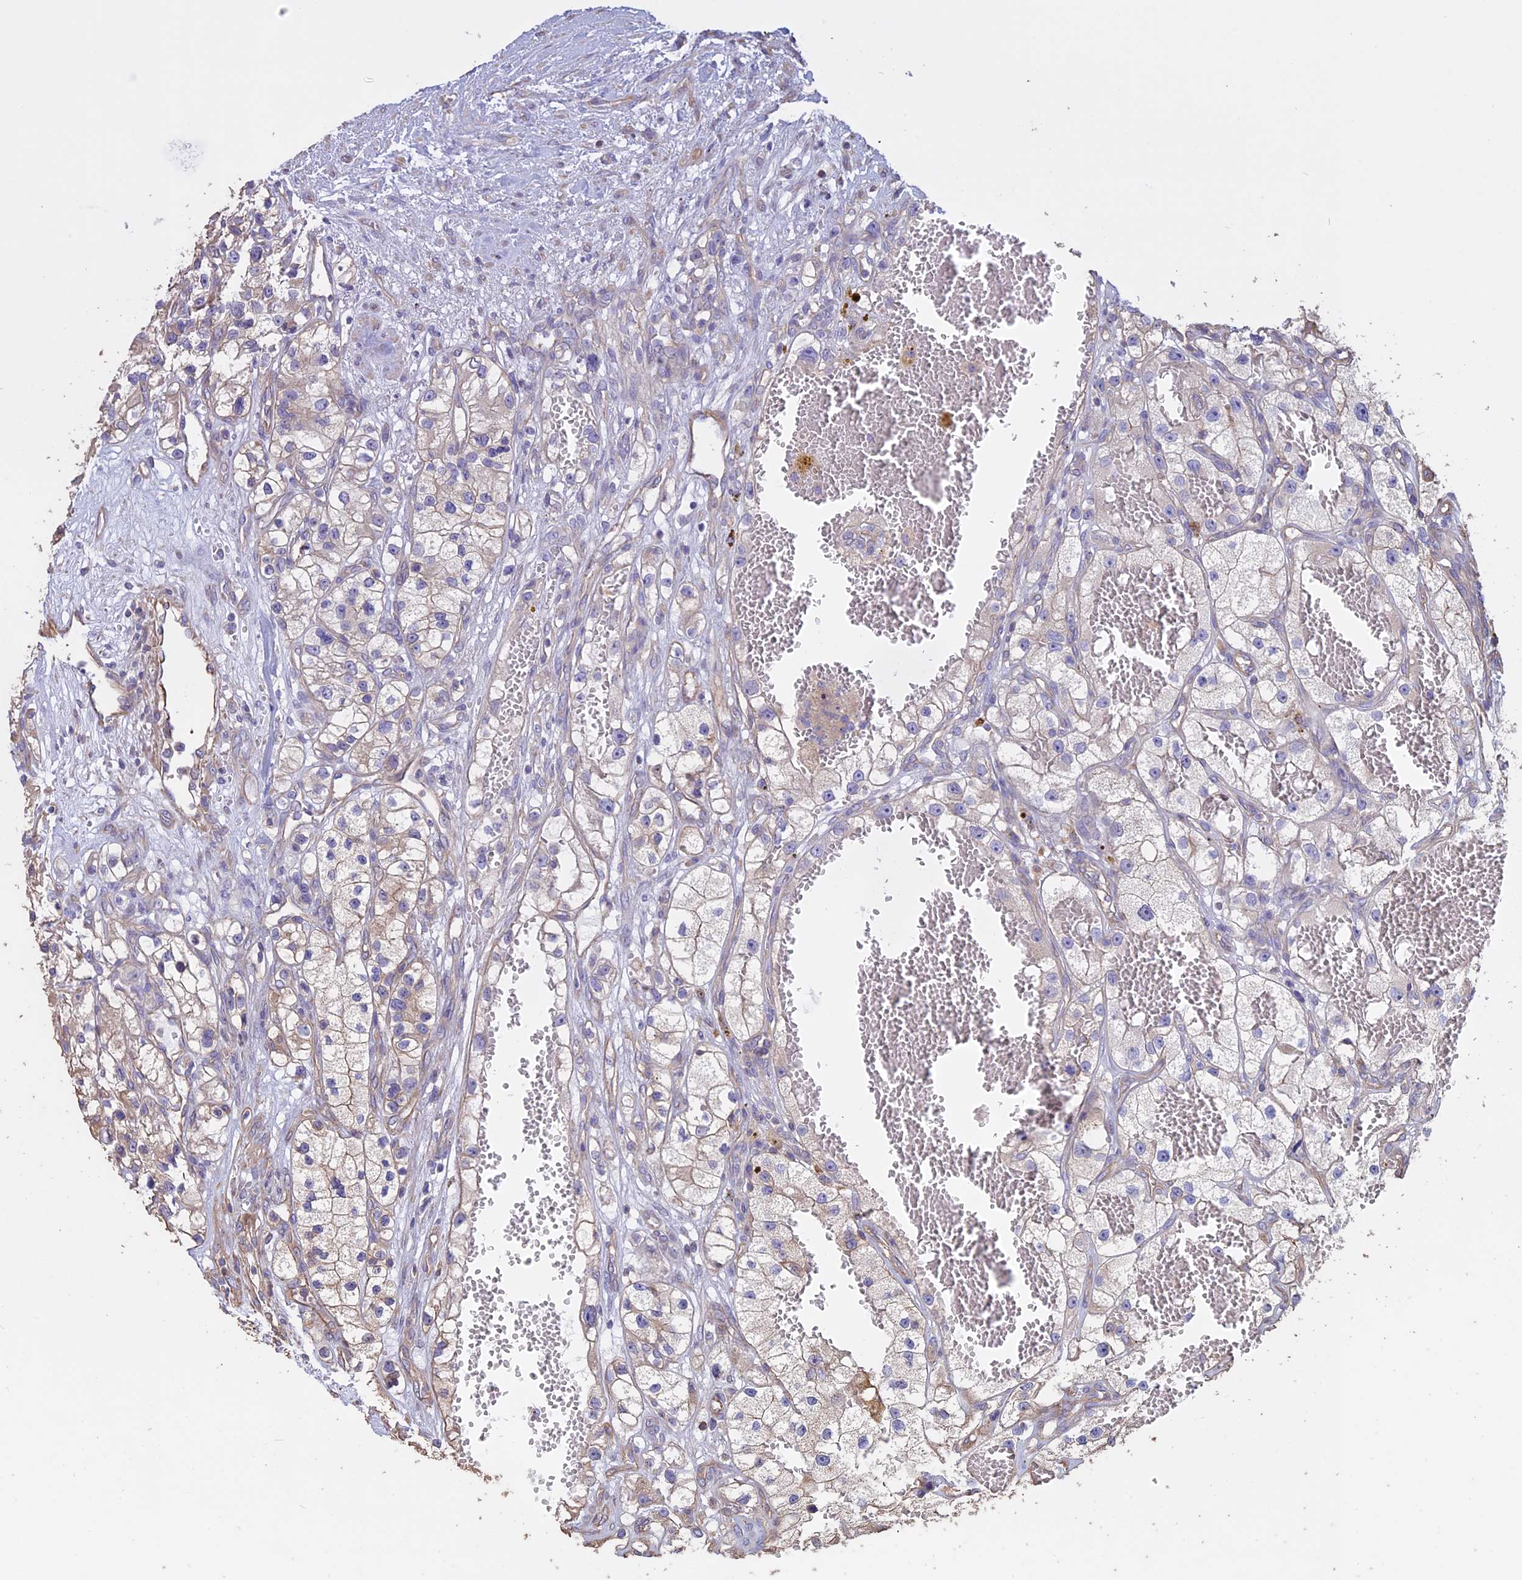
{"staining": {"intensity": "negative", "quantity": "none", "location": "none"}, "tissue": "renal cancer", "cell_type": "Tumor cells", "image_type": "cancer", "snomed": [{"axis": "morphology", "description": "Adenocarcinoma, NOS"}, {"axis": "topography", "description": "Kidney"}], "caption": "Tumor cells are negative for protein expression in human renal cancer (adenocarcinoma).", "gene": "CCDC148", "patient": {"sex": "female", "age": 57}}